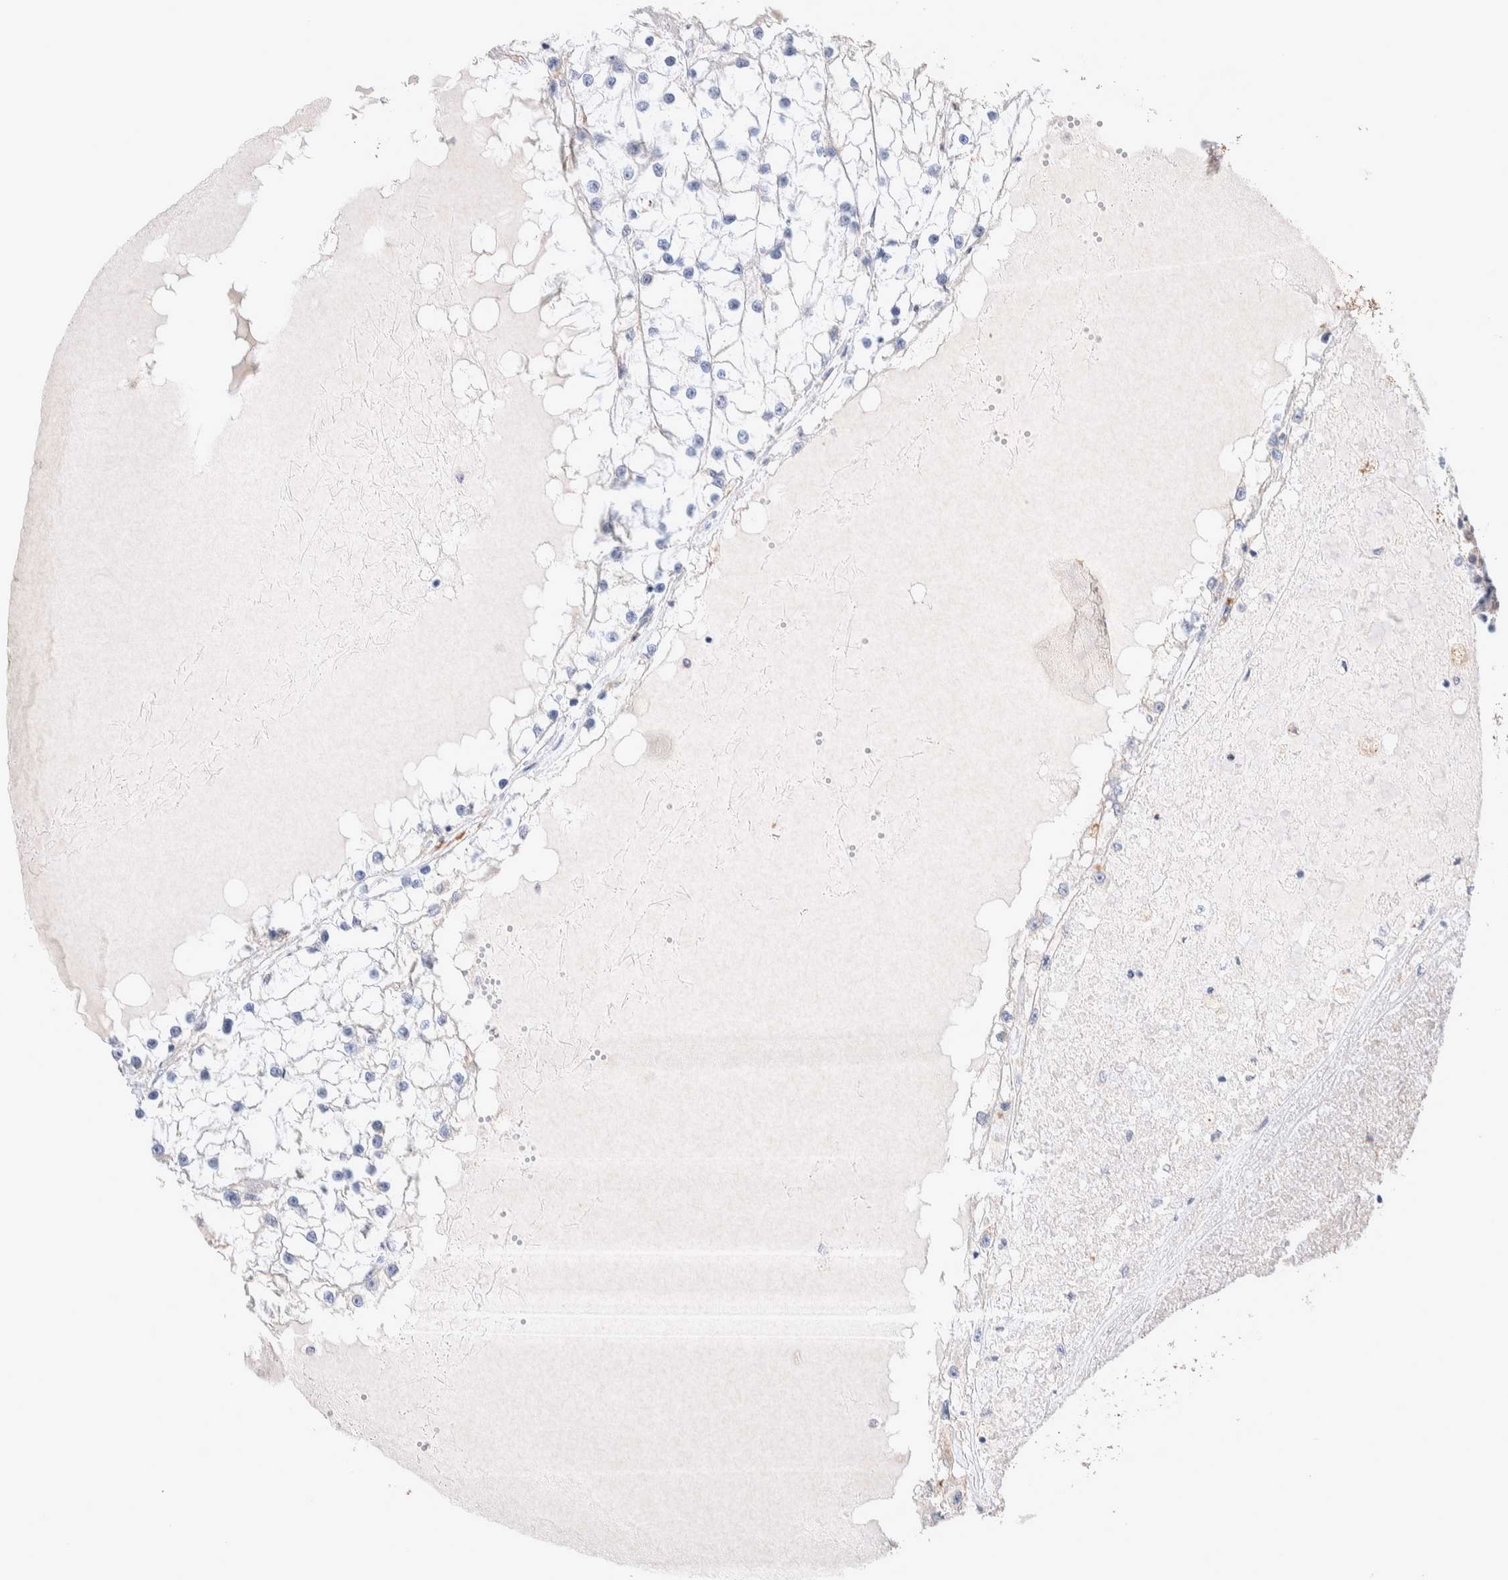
{"staining": {"intensity": "negative", "quantity": "none", "location": "none"}, "tissue": "renal cancer", "cell_type": "Tumor cells", "image_type": "cancer", "snomed": [{"axis": "morphology", "description": "Adenocarcinoma, NOS"}, {"axis": "topography", "description": "Kidney"}], "caption": "High magnification brightfield microscopy of renal cancer (adenocarcinoma) stained with DAB (3,3'-diaminobenzidine) (brown) and counterstained with hematoxylin (blue): tumor cells show no significant staining.", "gene": "FFAR2", "patient": {"sex": "male", "age": 68}}